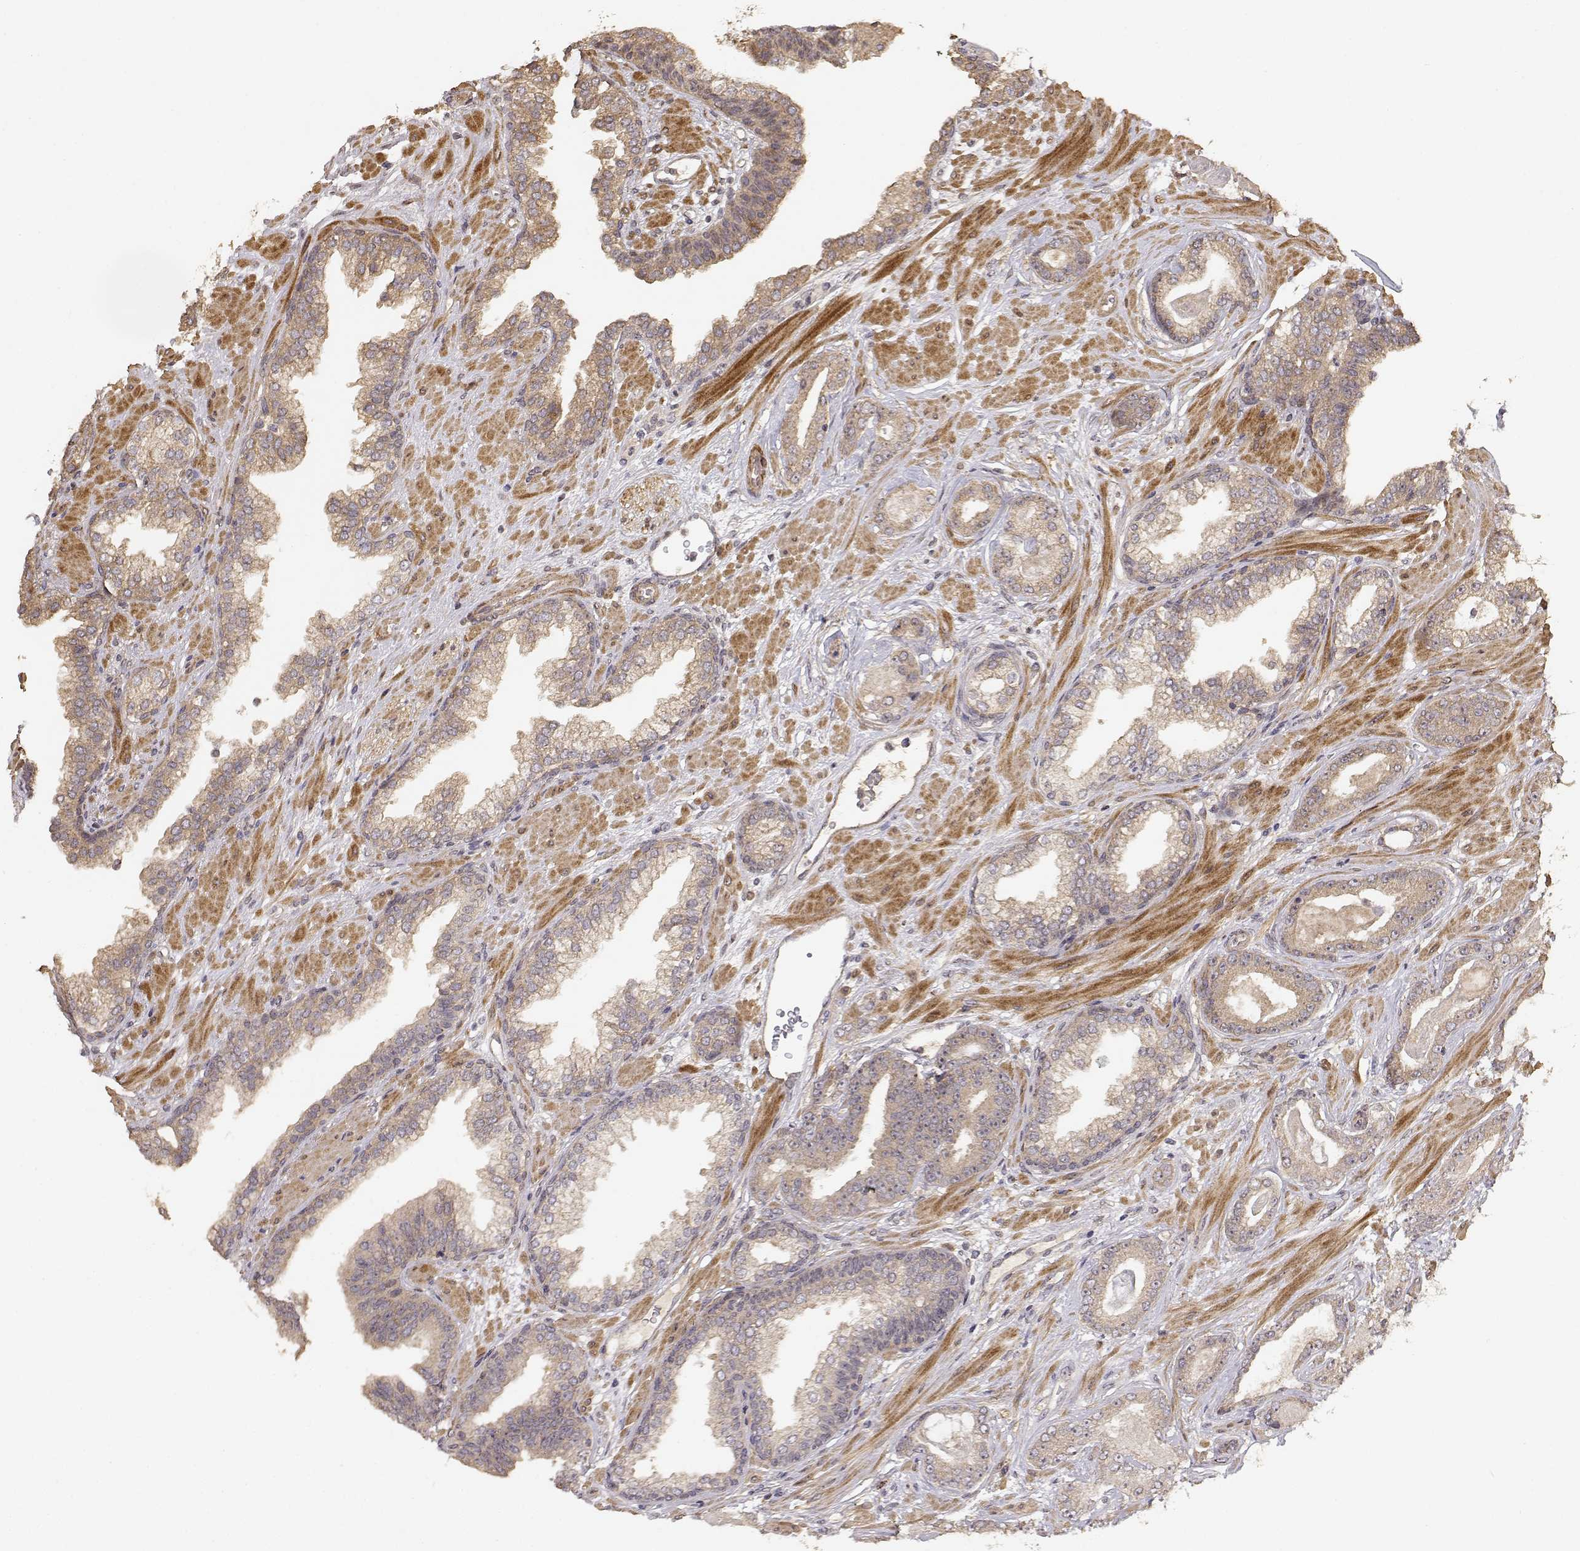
{"staining": {"intensity": "weak", "quantity": ">75%", "location": "cytoplasmic/membranous"}, "tissue": "prostate cancer", "cell_type": "Tumor cells", "image_type": "cancer", "snomed": [{"axis": "morphology", "description": "Adenocarcinoma, Low grade"}, {"axis": "topography", "description": "Prostate"}], "caption": "The photomicrograph exhibits immunohistochemical staining of prostate adenocarcinoma (low-grade). There is weak cytoplasmic/membranous expression is appreciated in approximately >75% of tumor cells.", "gene": "PICK1", "patient": {"sex": "male", "age": 61}}